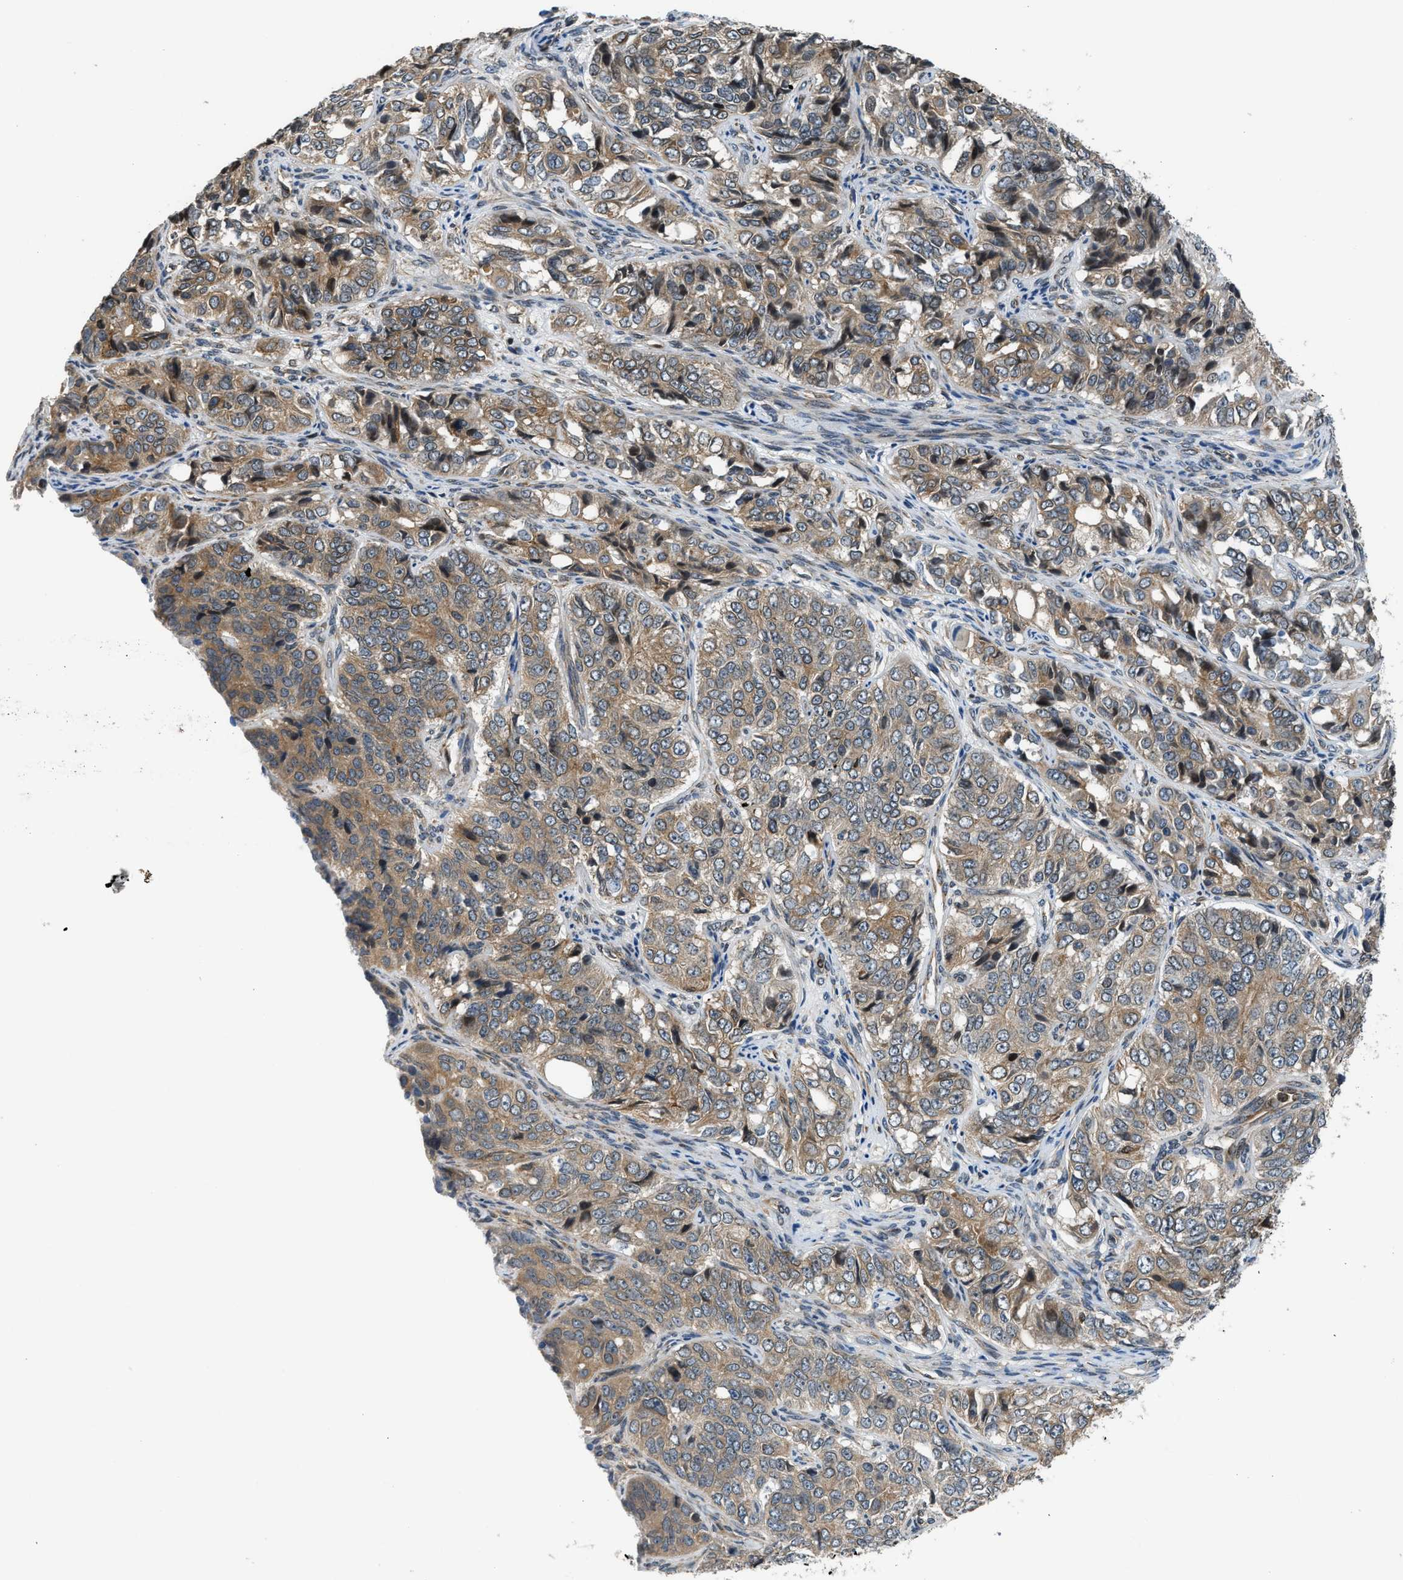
{"staining": {"intensity": "moderate", "quantity": ">75%", "location": "cytoplasmic/membranous"}, "tissue": "ovarian cancer", "cell_type": "Tumor cells", "image_type": "cancer", "snomed": [{"axis": "morphology", "description": "Carcinoma, endometroid"}, {"axis": "topography", "description": "Ovary"}], "caption": "DAB immunohistochemical staining of ovarian endometroid carcinoma demonstrates moderate cytoplasmic/membranous protein positivity in approximately >75% of tumor cells.", "gene": "RETREG3", "patient": {"sex": "female", "age": 51}}